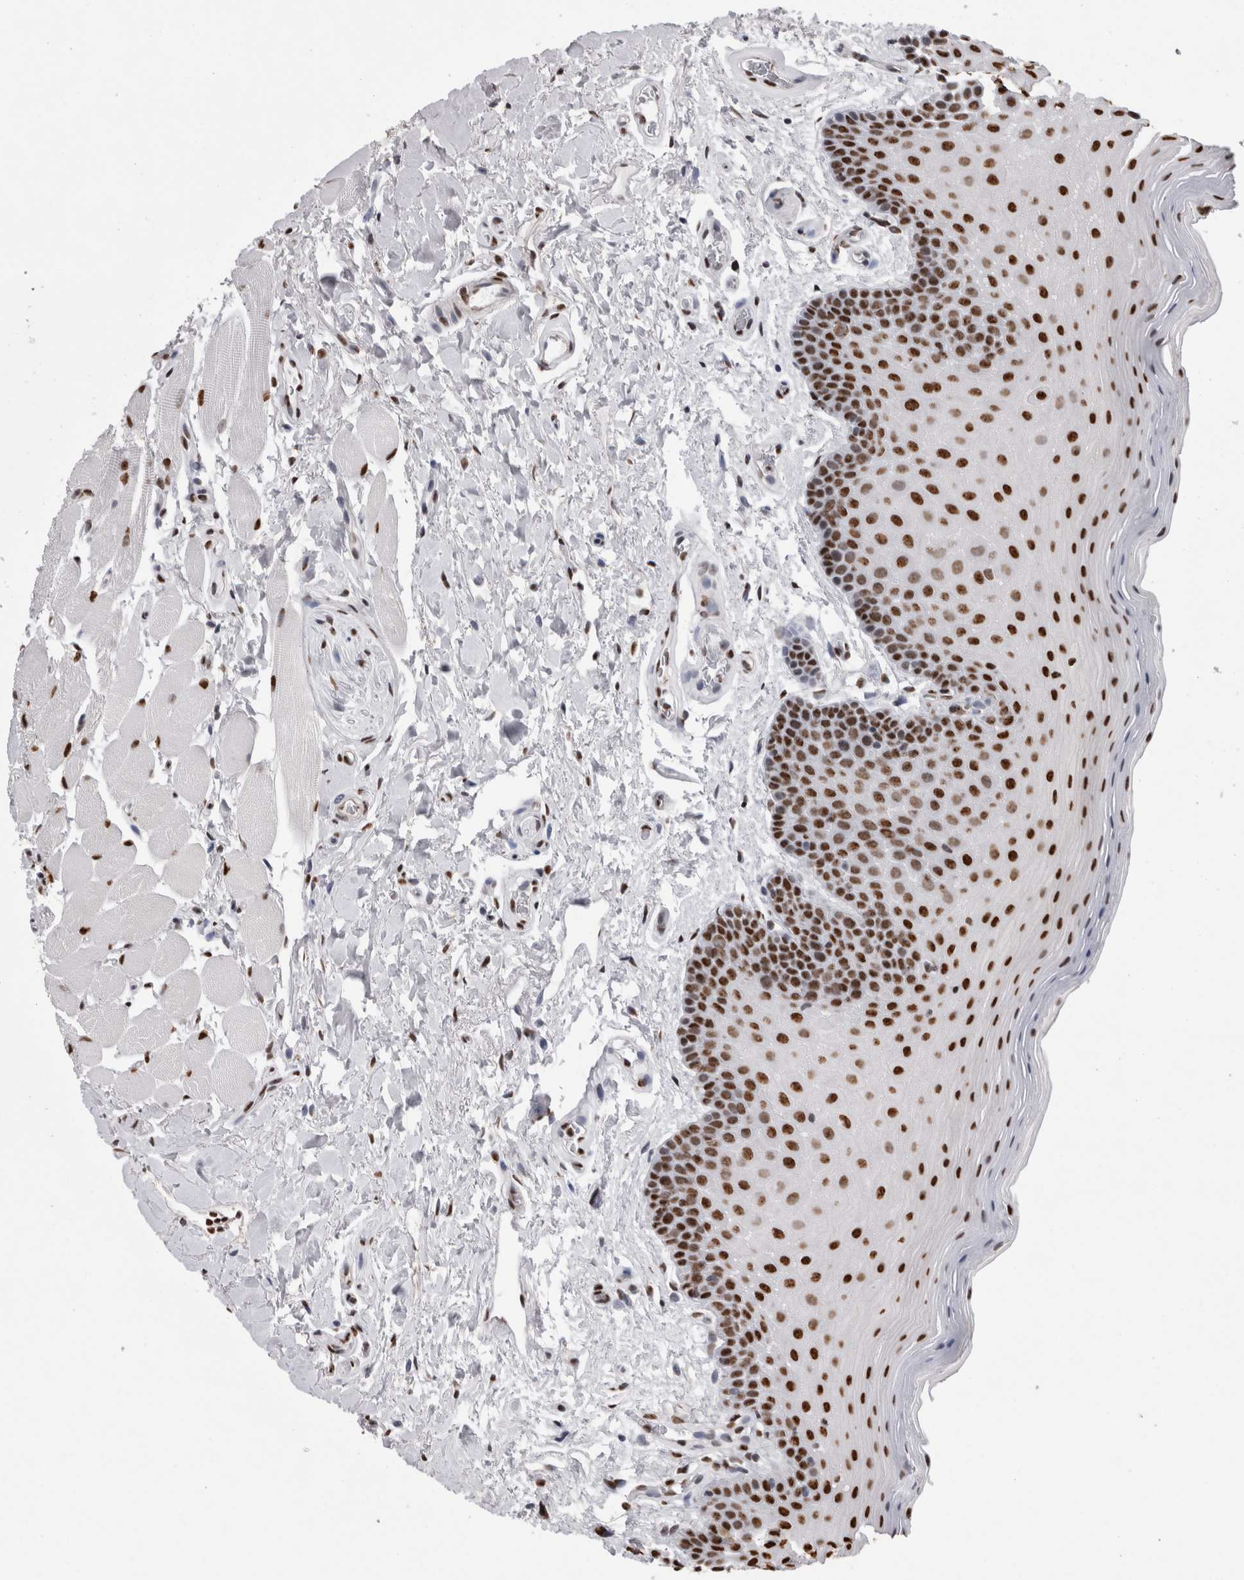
{"staining": {"intensity": "strong", "quantity": ">75%", "location": "nuclear"}, "tissue": "oral mucosa", "cell_type": "Squamous epithelial cells", "image_type": "normal", "snomed": [{"axis": "morphology", "description": "Normal tissue, NOS"}, {"axis": "topography", "description": "Oral tissue"}], "caption": "Benign oral mucosa shows strong nuclear staining in about >75% of squamous epithelial cells, visualized by immunohistochemistry.", "gene": "ALPK3", "patient": {"sex": "male", "age": 62}}